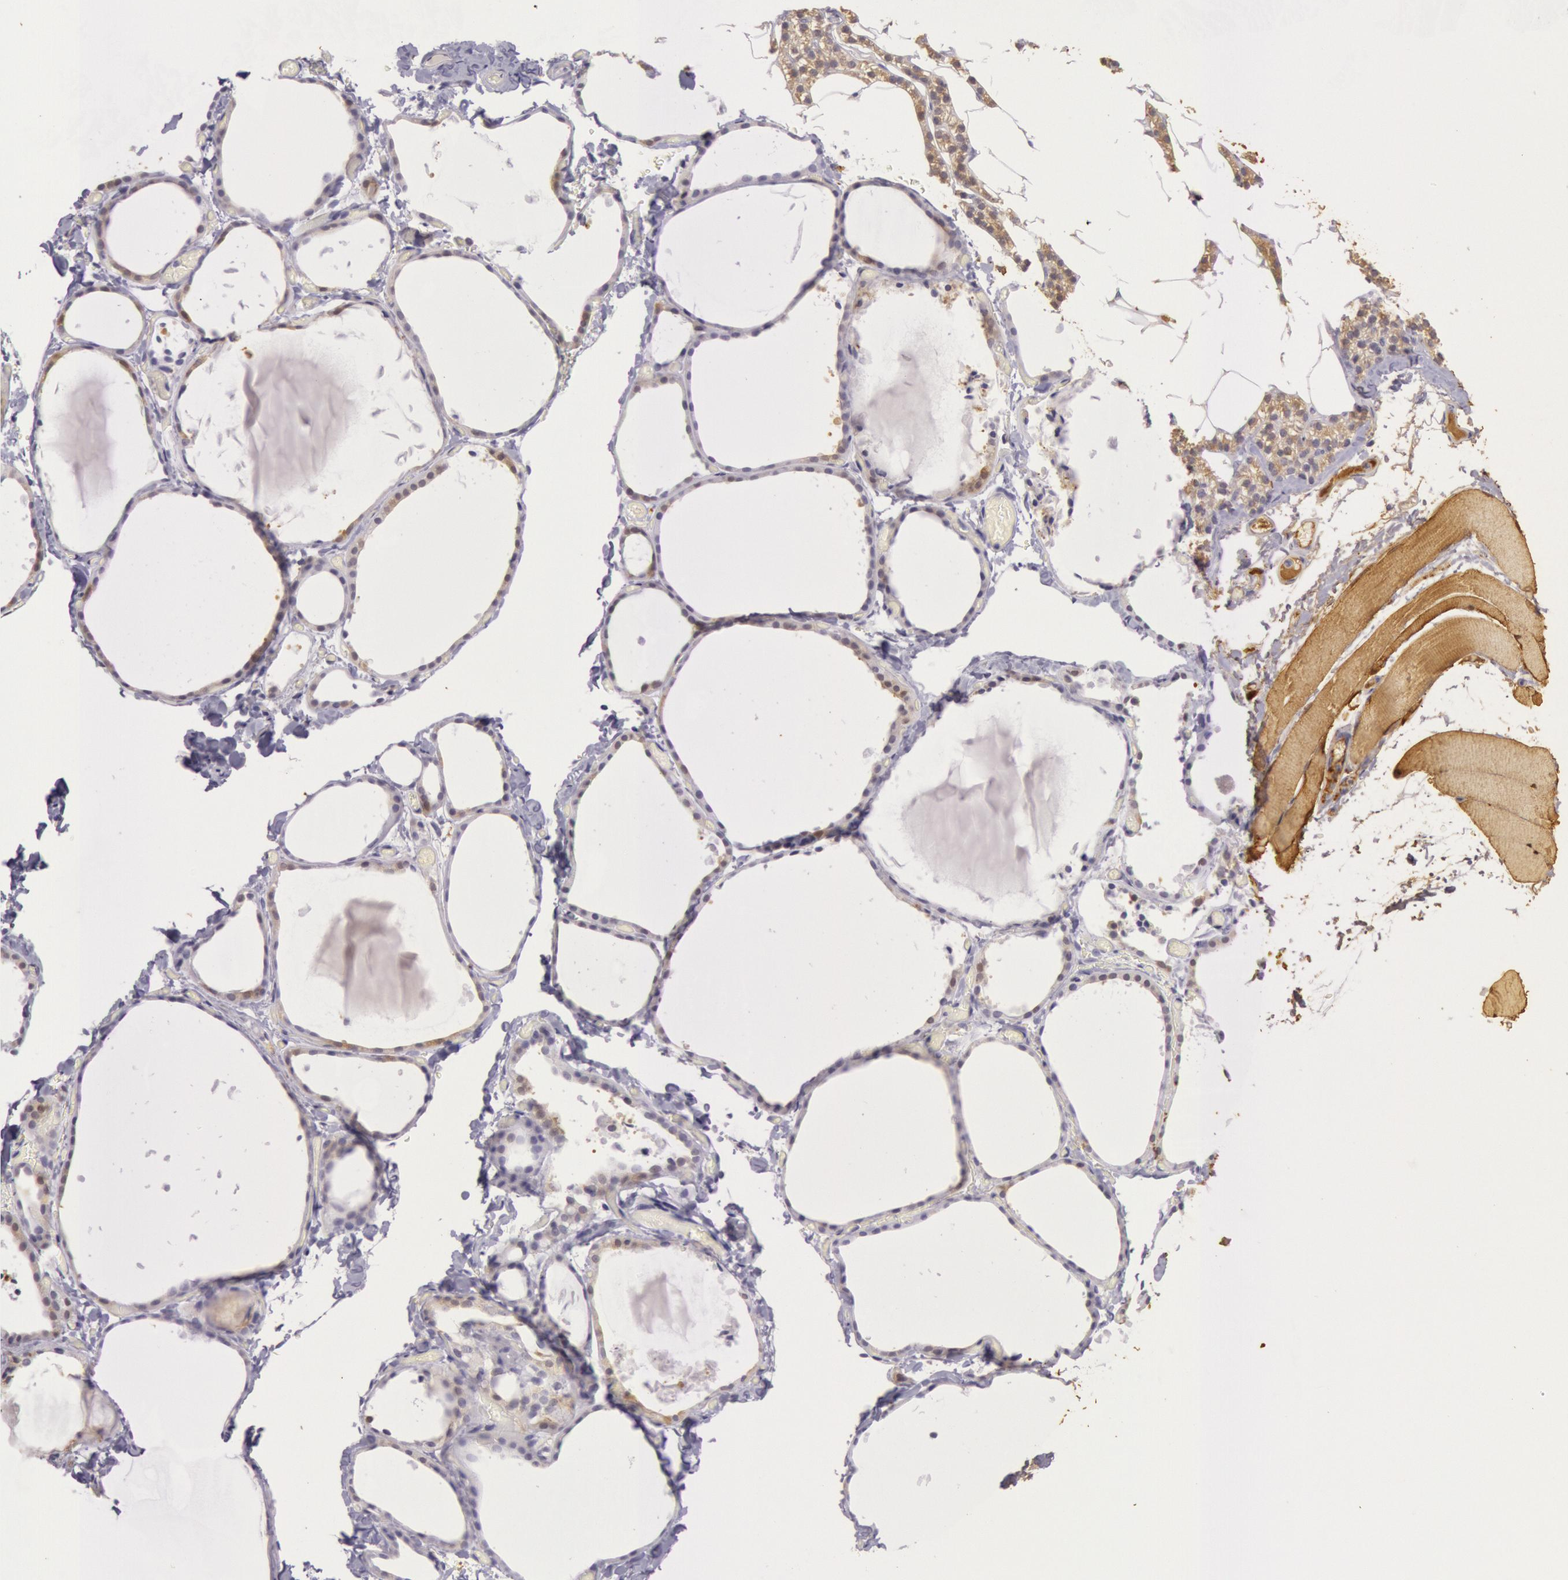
{"staining": {"intensity": "weak", "quantity": "<25%", "location": "cytoplasmic/membranous"}, "tissue": "thyroid gland", "cell_type": "Glandular cells", "image_type": "normal", "snomed": [{"axis": "morphology", "description": "Normal tissue, NOS"}, {"axis": "topography", "description": "Thyroid gland"}], "caption": "There is no significant positivity in glandular cells of thyroid gland. Nuclei are stained in blue.", "gene": "CKB", "patient": {"sex": "female", "age": 22}}